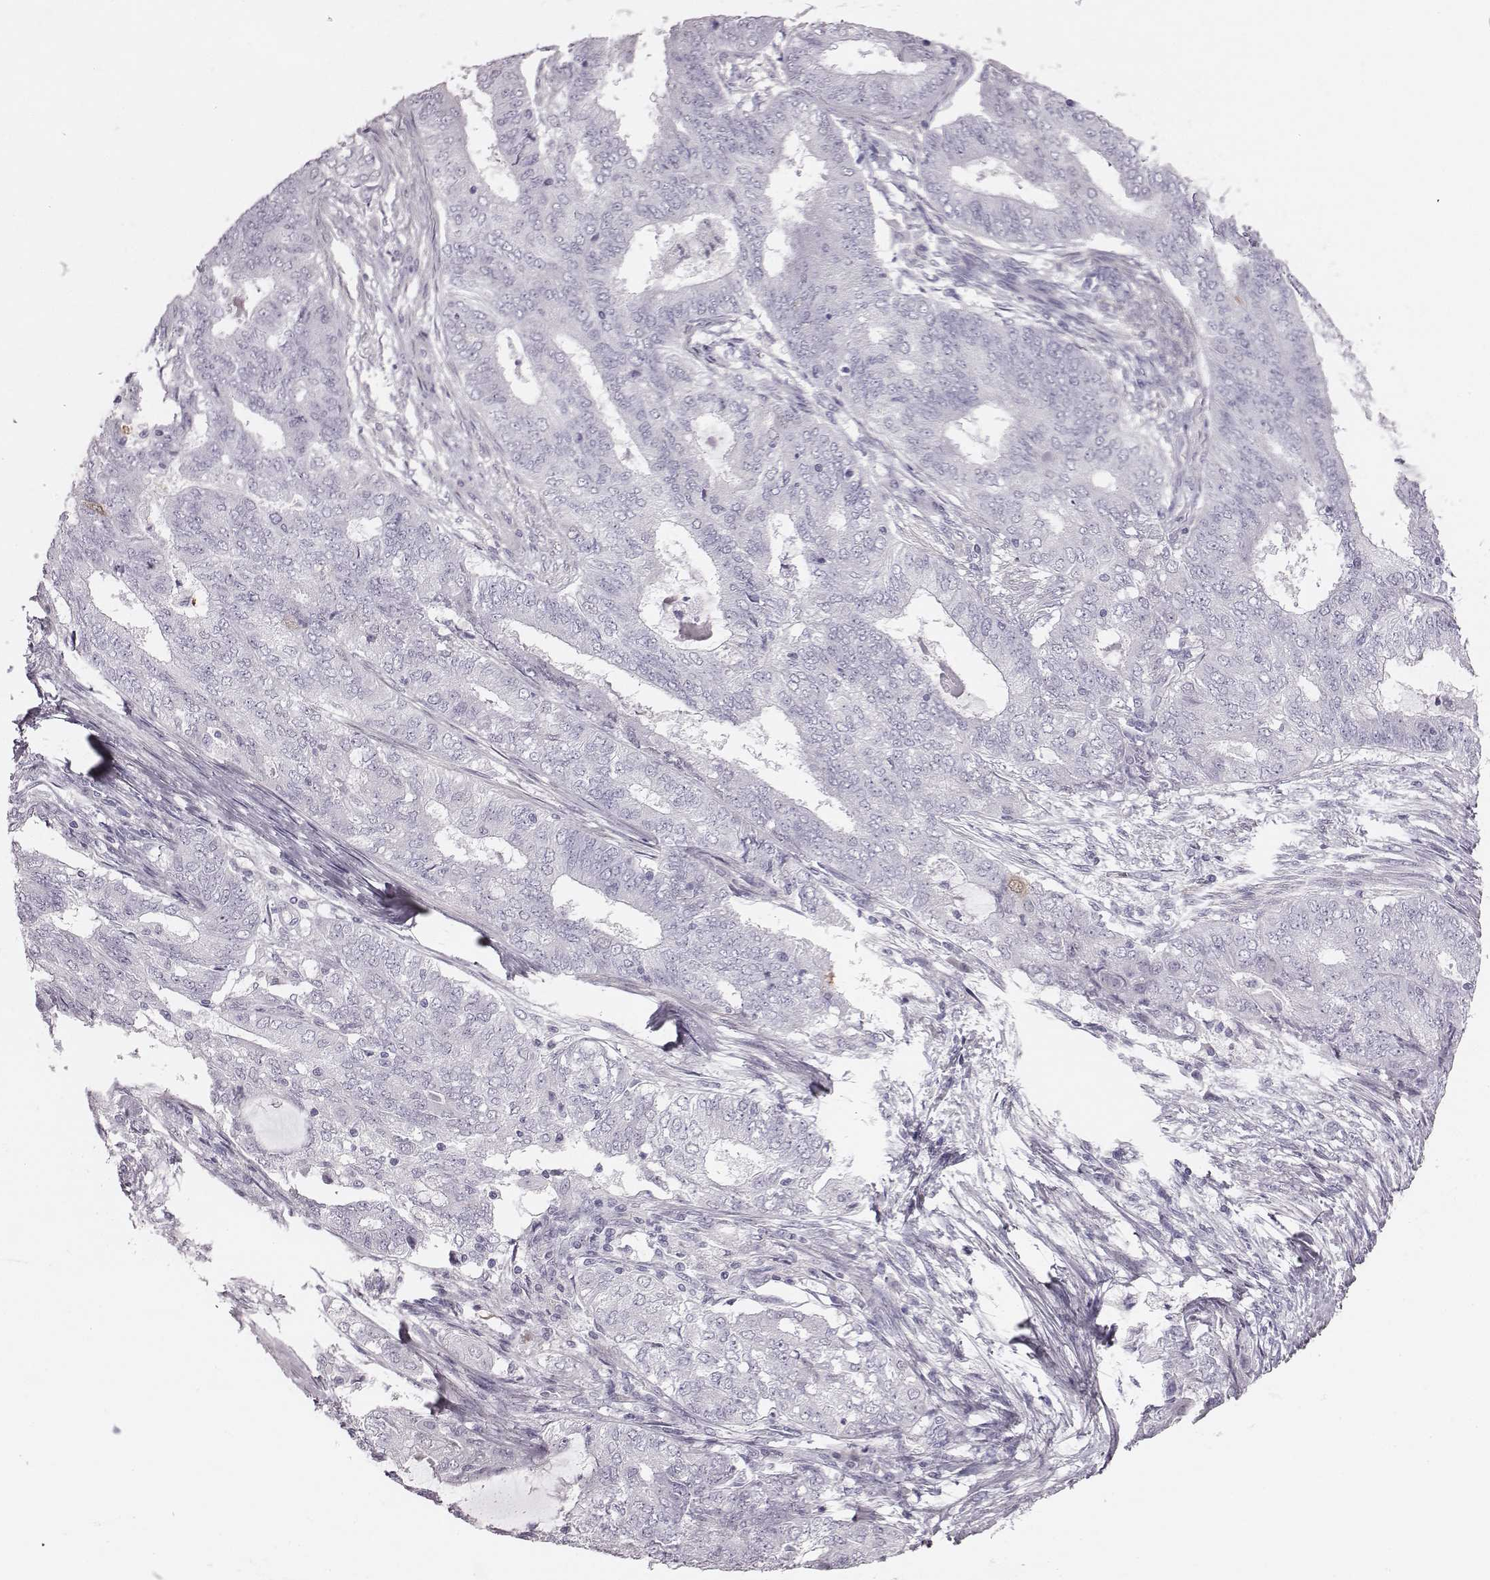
{"staining": {"intensity": "negative", "quantity": "none", "location": "none"}, "tissue": "endometrial cancer", "cell_type": "Tumor cells", "image_type": "cancer", "snomed": [{"axis": "morphology", "description": "Adenocarcinoma, NOS"}, {"axis": "topography", "description": "Endometrium"}], "caption": "DAB (3,3'-diaminobenzidine) immunohistochemical staining of human endometrial cancer exhibits no significant expression in tumor cells. (Stains: DAB (3,3'-diaminobenzidine) IHC with hematoxylin counter stain, Microscopy: brightfield microscopy at high magnification).", "gene": "CRISP1", "patient": {"sex": "female", "age": 62}}